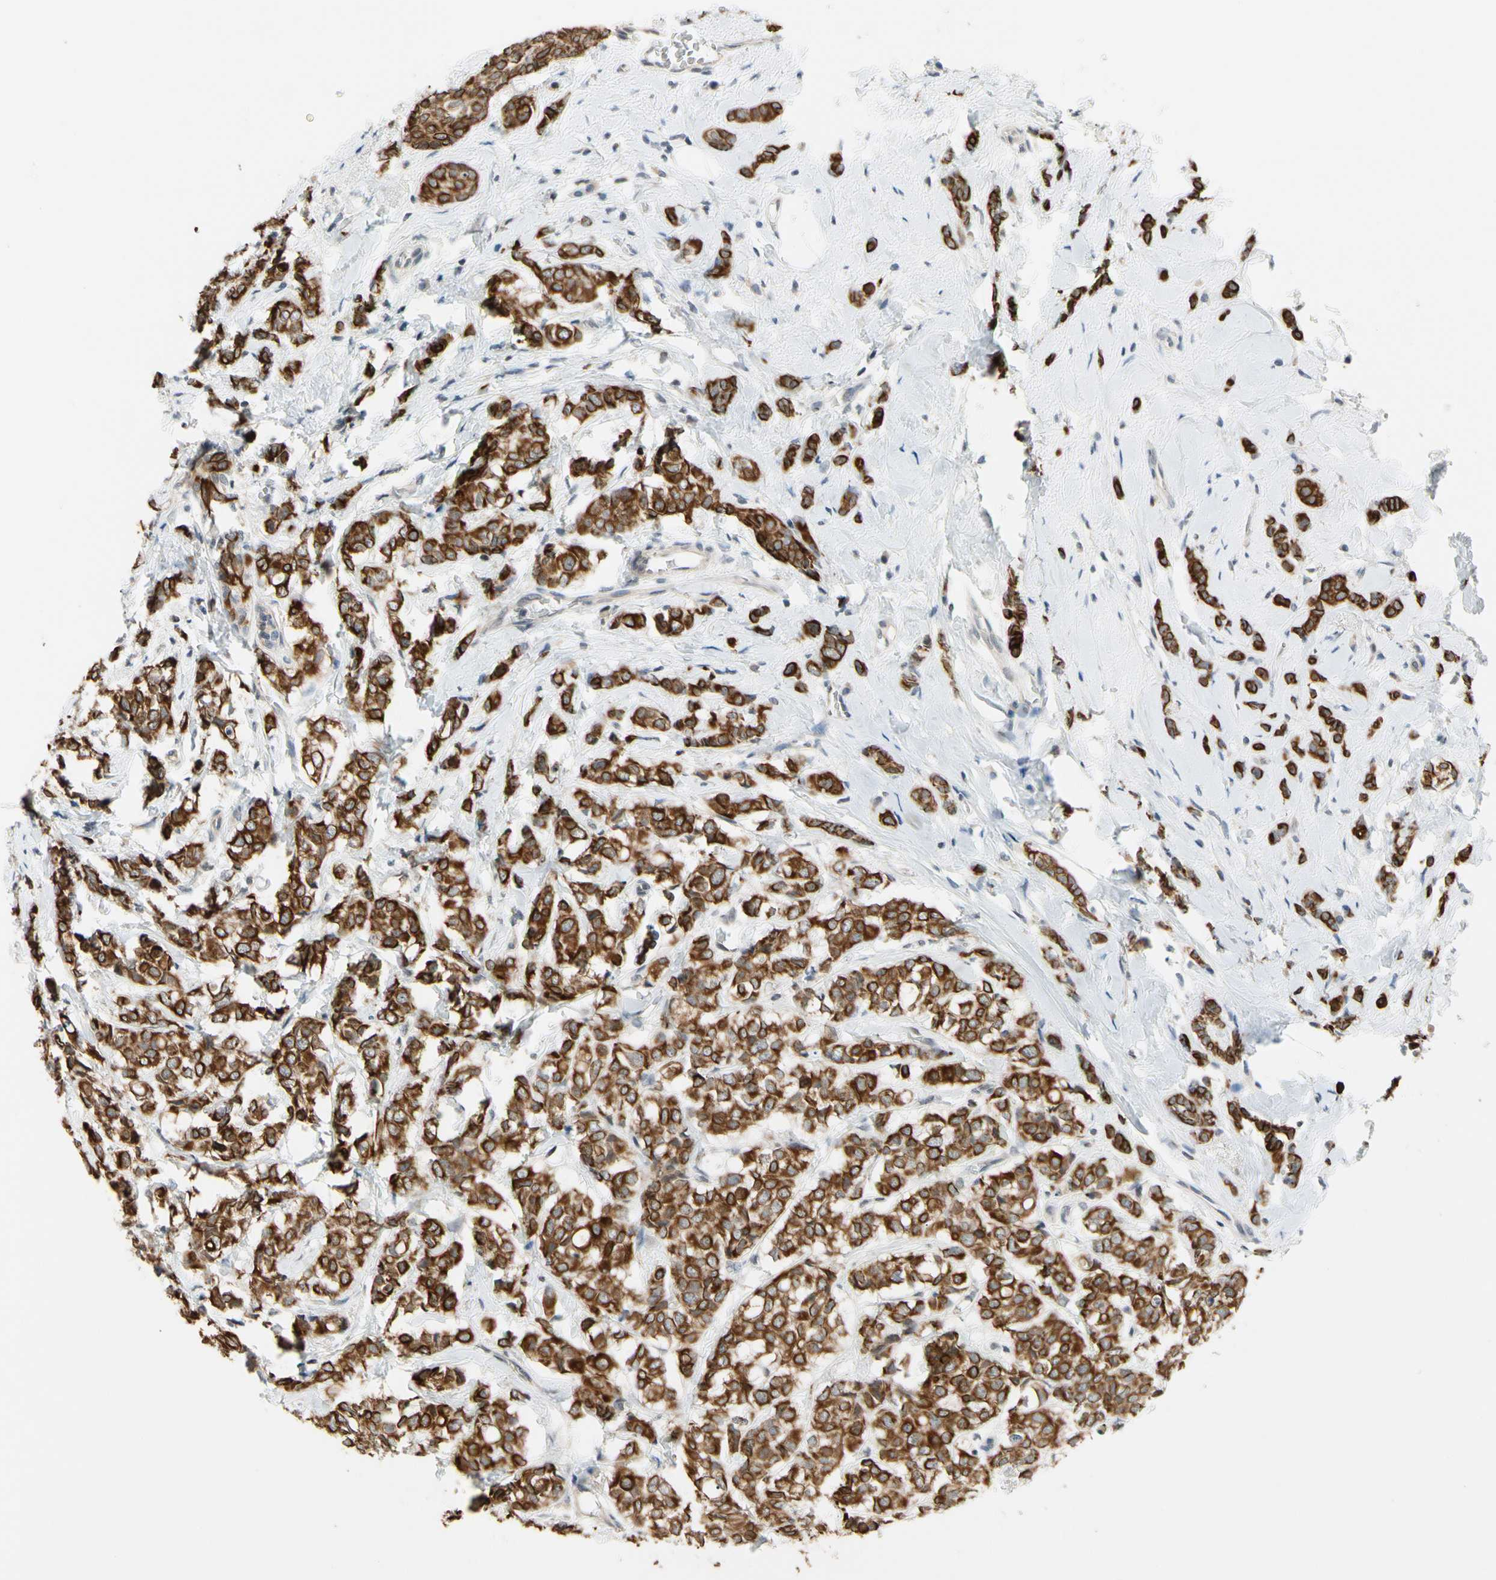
{"staining": {"intensity": "strong", "quantity": ">75%", "location": "cytoplasmic/membranous"}, "tissue": "breast cancer", "cell_type": "Tumor cells", "image_type": "cancer", "snomed": [{"axis": "morphology", "description": "Lobular carcinoma"}, {"axis": "topography", "description": "Breast"}], "caption": "About >75% of tumor cells in human breast lobular carcinoma display strong cytoplasmic/membranous protein positivity as visualized by brown immunohistochemical staining.", "gene": "TAF12", "patient": {"sex": "female", "age": 60}}